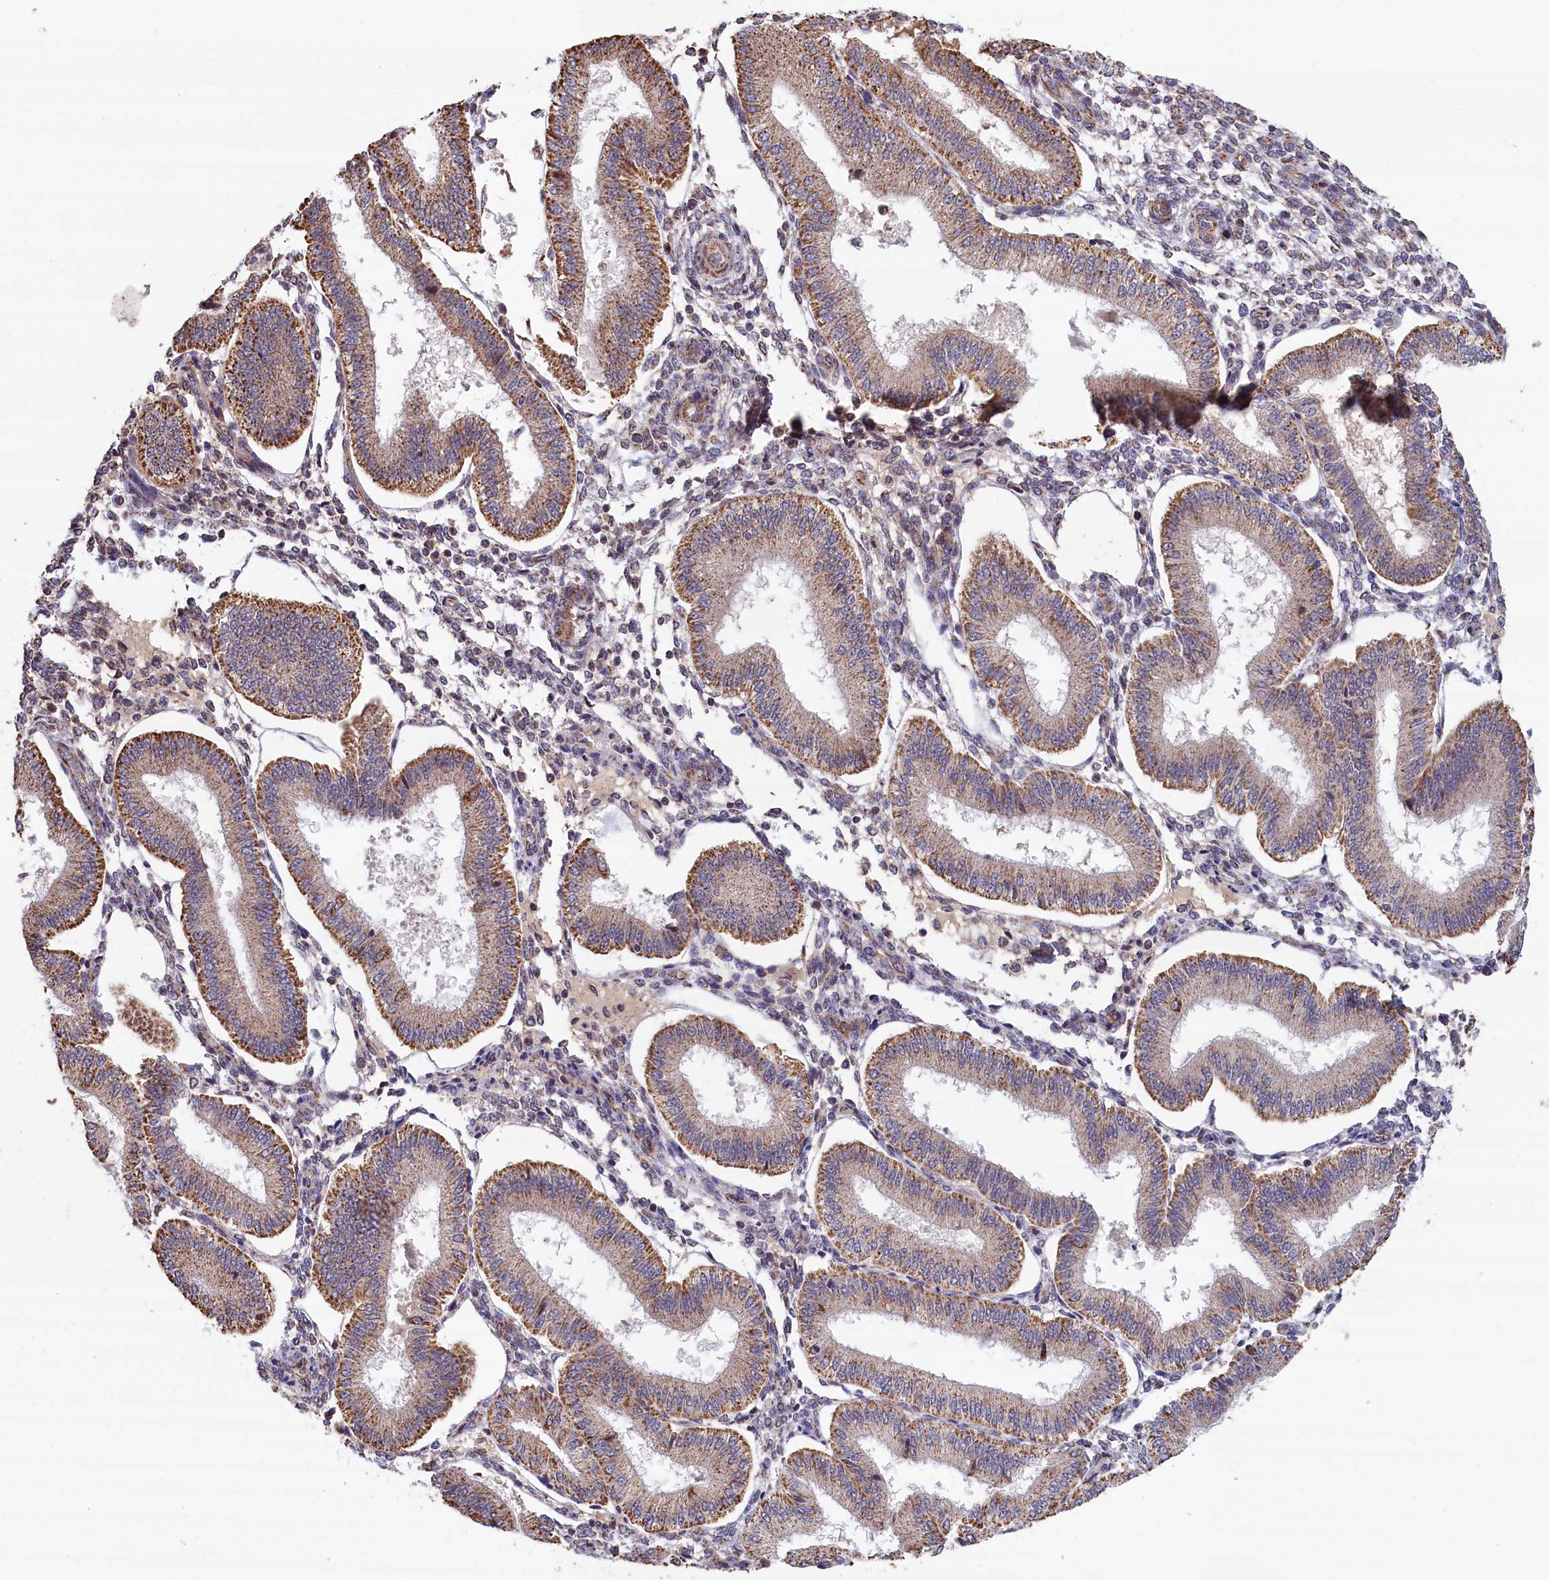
{"staining": {"intensity": "weak", "quantity": "<25%", "location": "cytoplasmic/membranous"}, "tissue": "endometrium", "cell_type": "Cells in endometrial stroma", "image_type": "normal", "snomed": [{"axis": "morphology", "description": "Normal tissue, NOS"}, {"axis": "topography", "description": "Endometrium"}], "caption": "Photomicrograph shows no protein expression in cells in endometrial stroma of benign endometrium. (Immunohistochemistry (ihc), brightfield microscopy, high magnification).", "gene": "ENSG00000269825", "patient": {"sex": "female", "age": 39}}